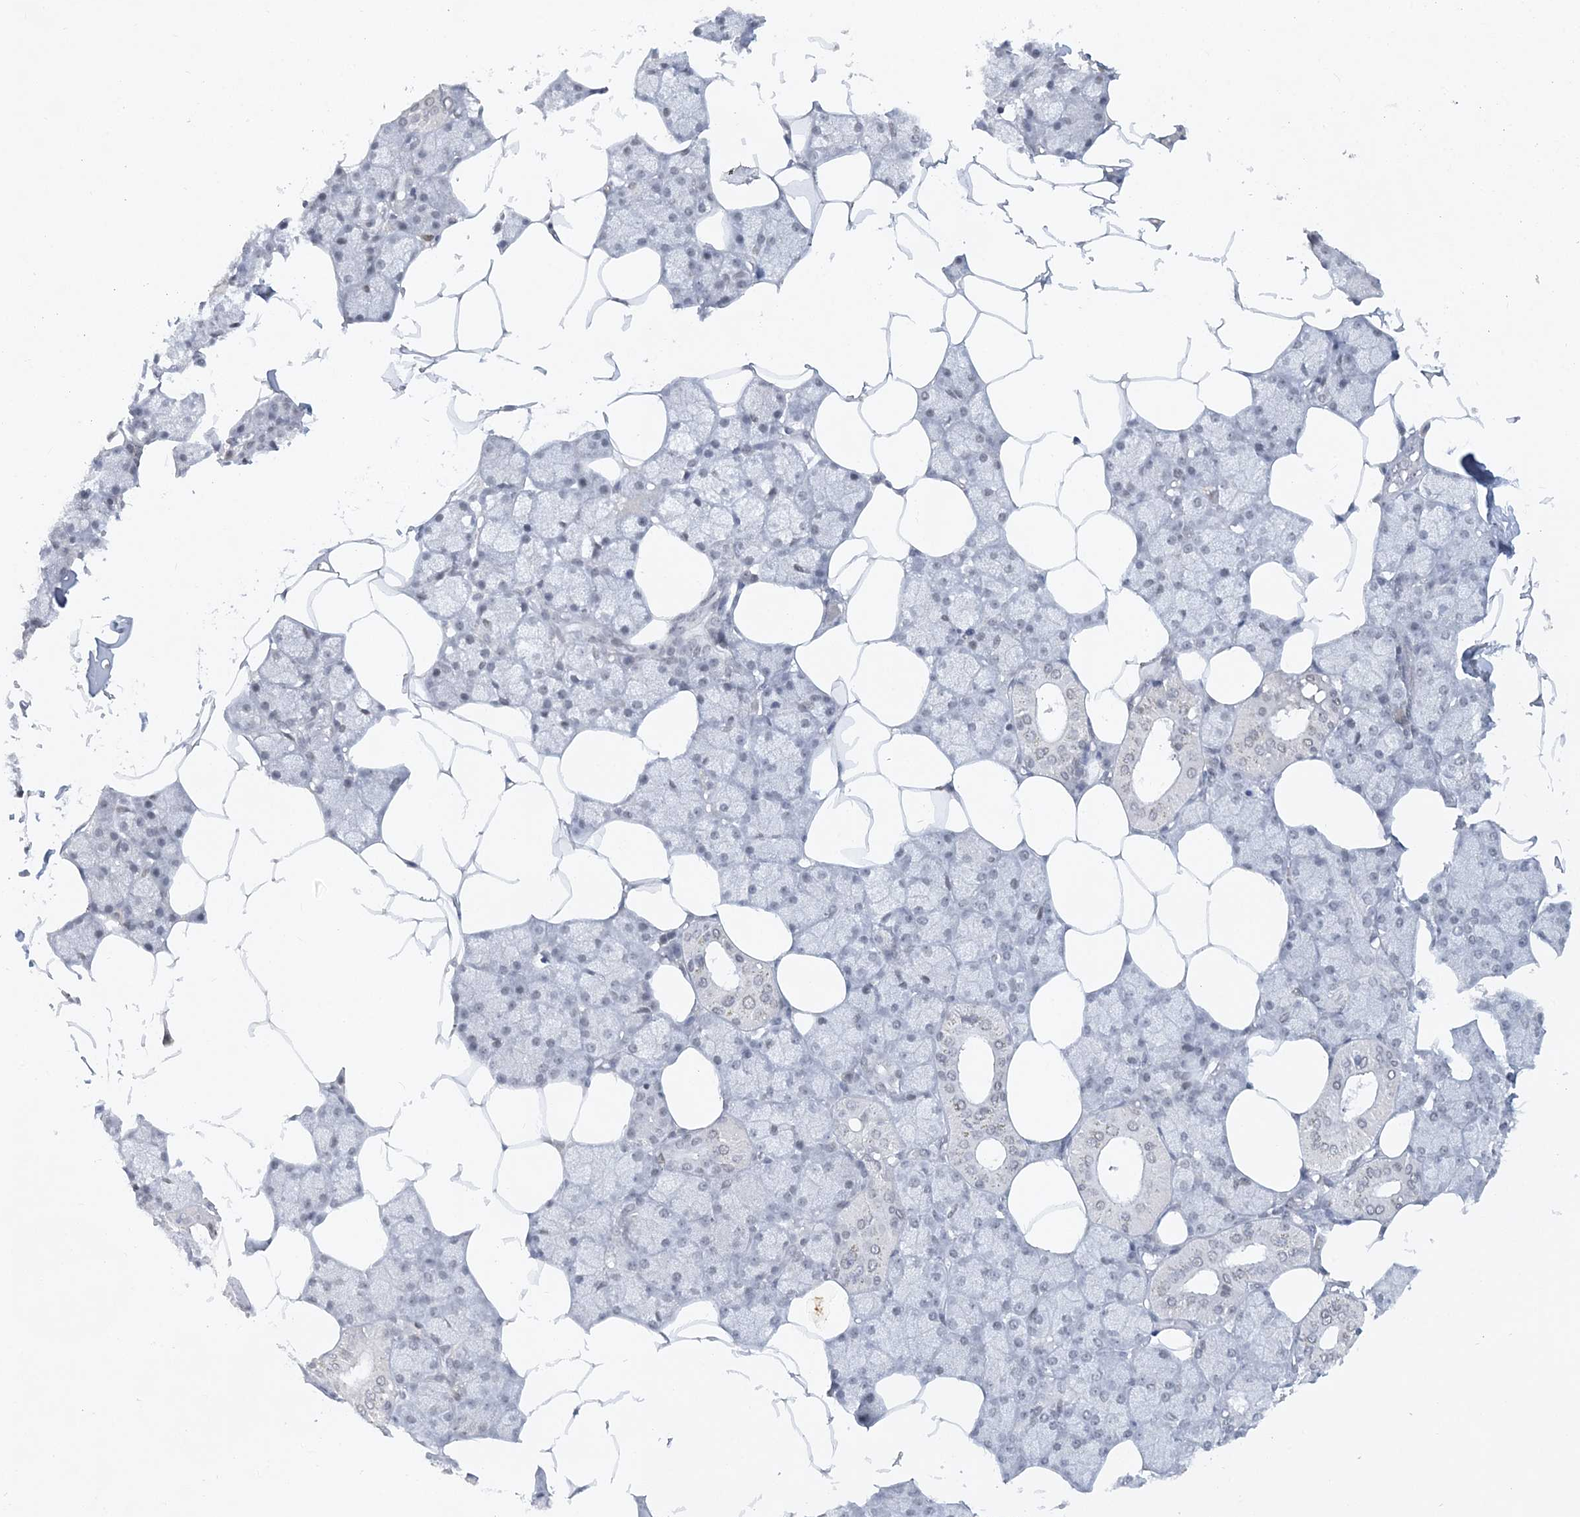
{"staining": {"intensity": "negative", "quantity": "none", "location": "none"}, "tissue": "salivary gland", "cell_type": "Glandular cells", "image_type": "normal", "snomed": [{"axis": "morphology", "description": "Normal tissue, NOS"}, {"axis": "topography", "description": "Salivary gland"}], "caption": "Immunohistochemical staining of unremarkable human salivary gland displays no significant positivity in glandular cells. Brightfield microscopy of immunohistochemistry (IHC) stained with DAB (3,3'-diaminobenzidine) (brown) and hematoxylin (blue), captured at high magnification.", "gene": "KMT2D", "patient": {"sex": "male", "age": 62}}